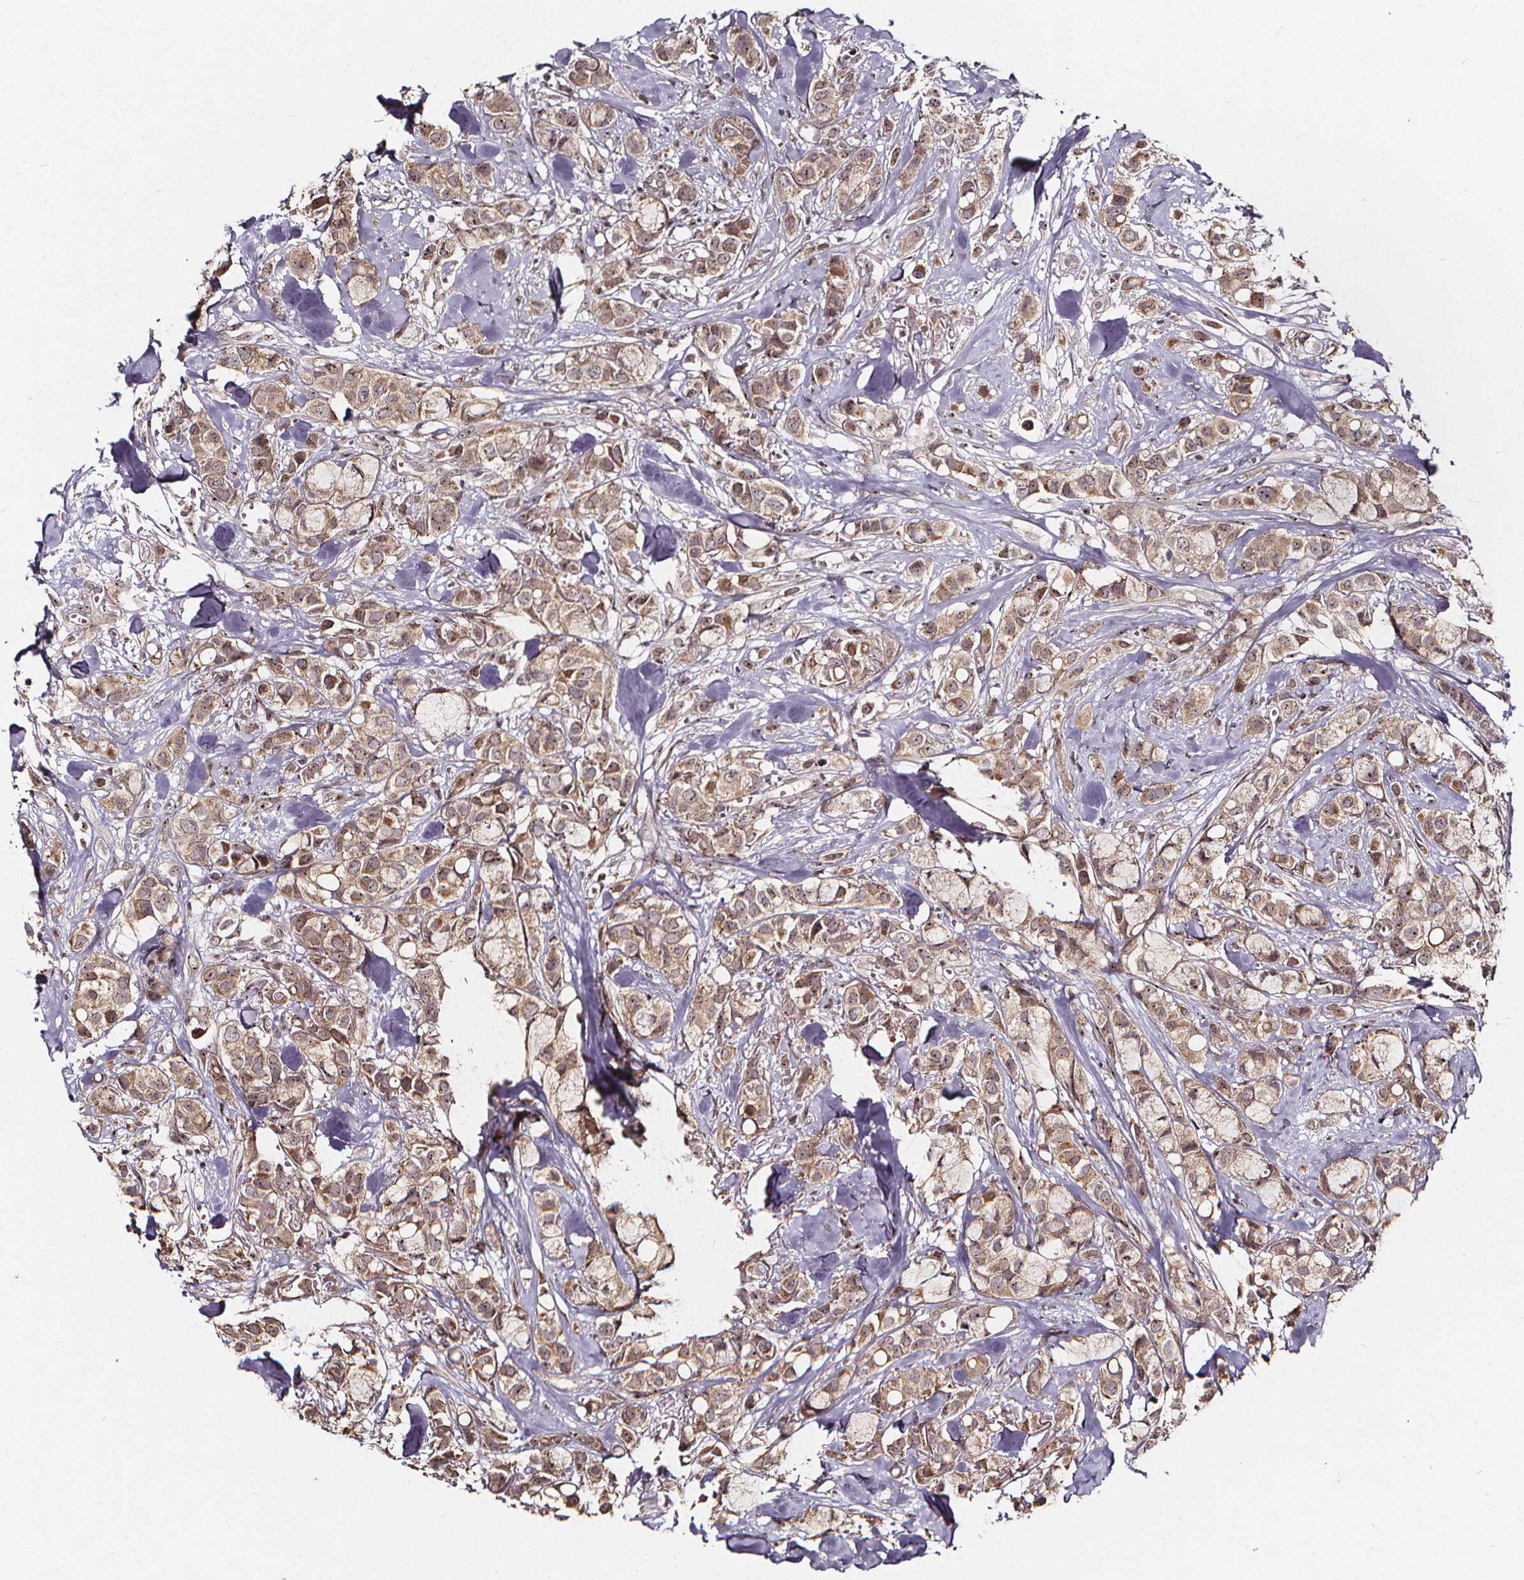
{"staining": {"intensity": "weak", "quantity": ">75%", "location": "cytoplasmic/membranous,nuclear"}, "tissue": "breast cancer", "cell_type": "Tumor cells", "image_type": "cancer", "snomed": [{"axis": "morphology", "description": "Duct carcinoma"}, {"axis": "topography", "description": "Breast"}], "caption": "Invasive ductal carcinoma (breast) tissue displays weak cytoplasmic/membranous and nuclear positivity in approximately >75% of tumor cells, visualized by immunohistochemistry.", "gene": "DDIT3", "patient": {"sex": "female", "age": 85}}